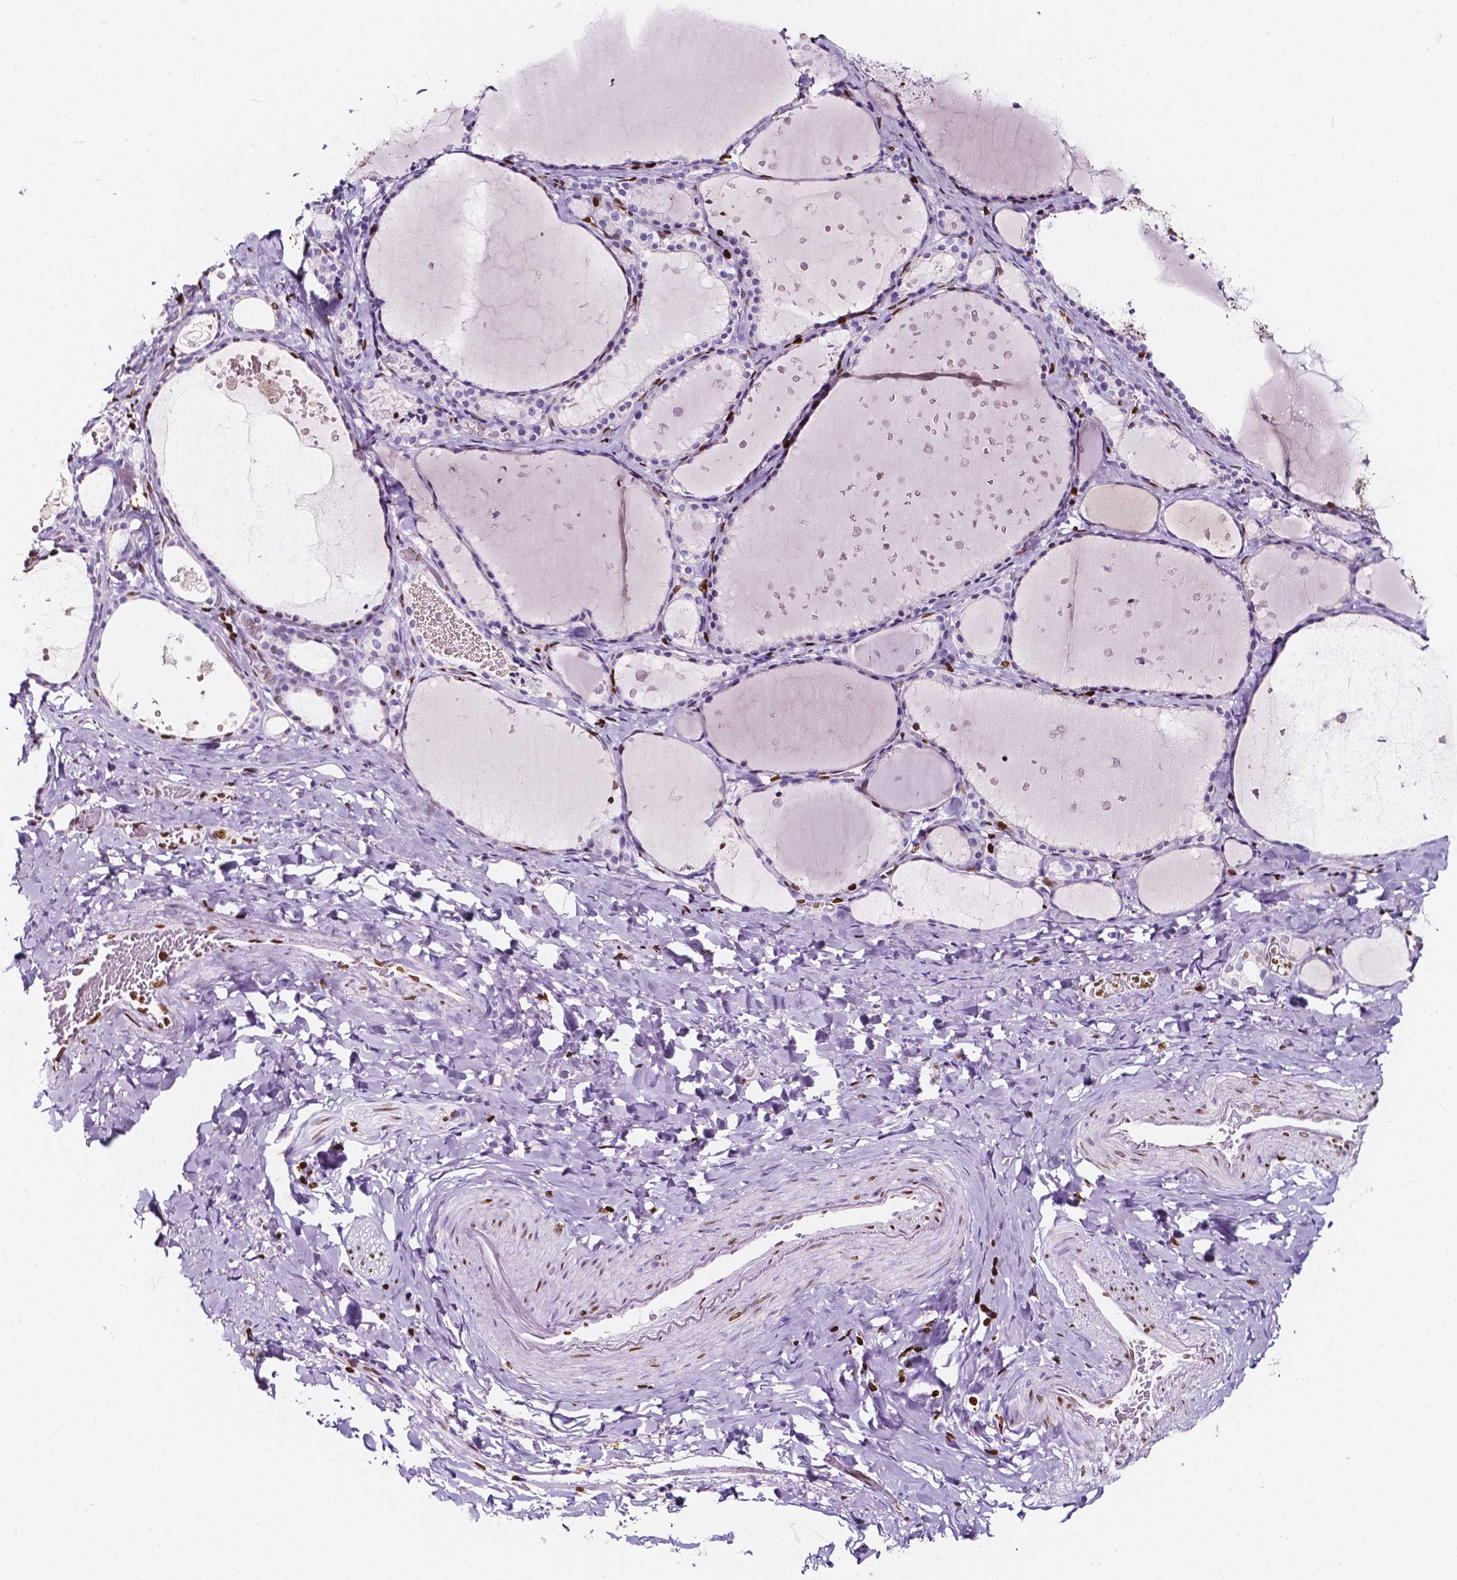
{"staining": {"intensity": "weak", "quantity": "<25%", "location": "nuclear"}, "tissue": "thyroid gland", "cell_type": "Glandular cells", "image_type": "normal", "snomed": [{"axis": "morphology", "description": "Normal tissue, NOS"}, {"axis": "topography", "description": "Thyroid gland"}], "caption": "Immunohistochemical staining of unremarkable thyroid gland displays no significant staining in glandular cells. (DAB (3,3'-diaminobenzidine) IHC with hematoxylin counter stain).", "gene": "CBY3", "patient": {"sex": "female", "age": 56}}